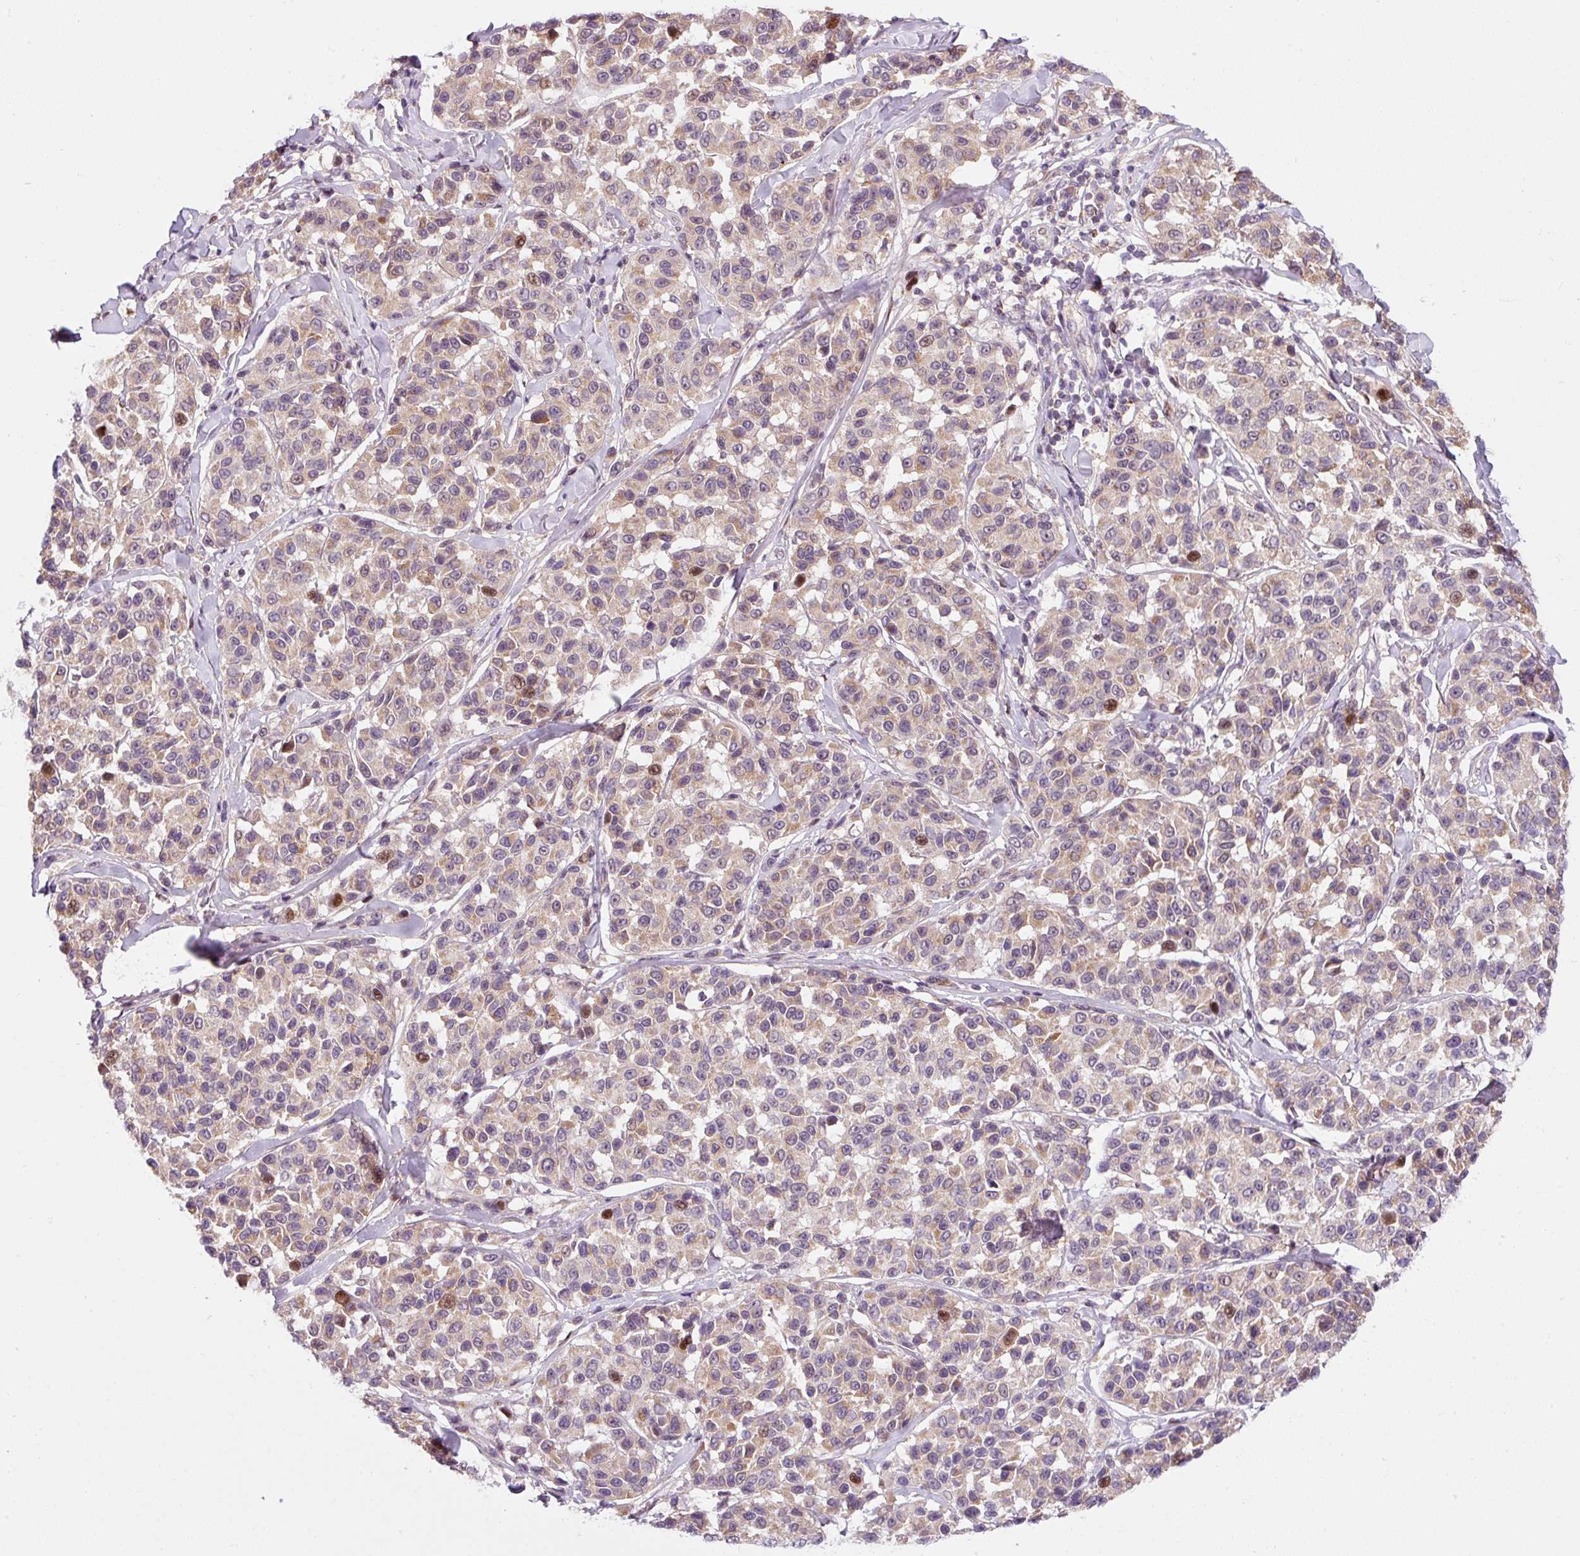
{"staining": {"intensity": "moderate", "quantity": ">75%", "location": "cytoplasmic/membranous,nuclear"}, "tissue": "melanoma", "cell_type": "Tumor cells", "image_type": "cancer", "snomed": [{"axis": "morphology", "description": "Malignant melanoma, NOS"}, {"axis": "topography", "description": "Skin"}], "caption": "Immunohistochemistry micrograph of neoplastic tissue: human melanoma stained using immunohistochemistry (IHC) displays medium levels of moderate protein expression localized specifically in the cytoplasmic/membranous and nuclear of tumor cells, appearing as a cytoplasmic/membranous and nuclear brown color.", "gene": "SARS2", "patient": {"sex": "female", "age": 66}}